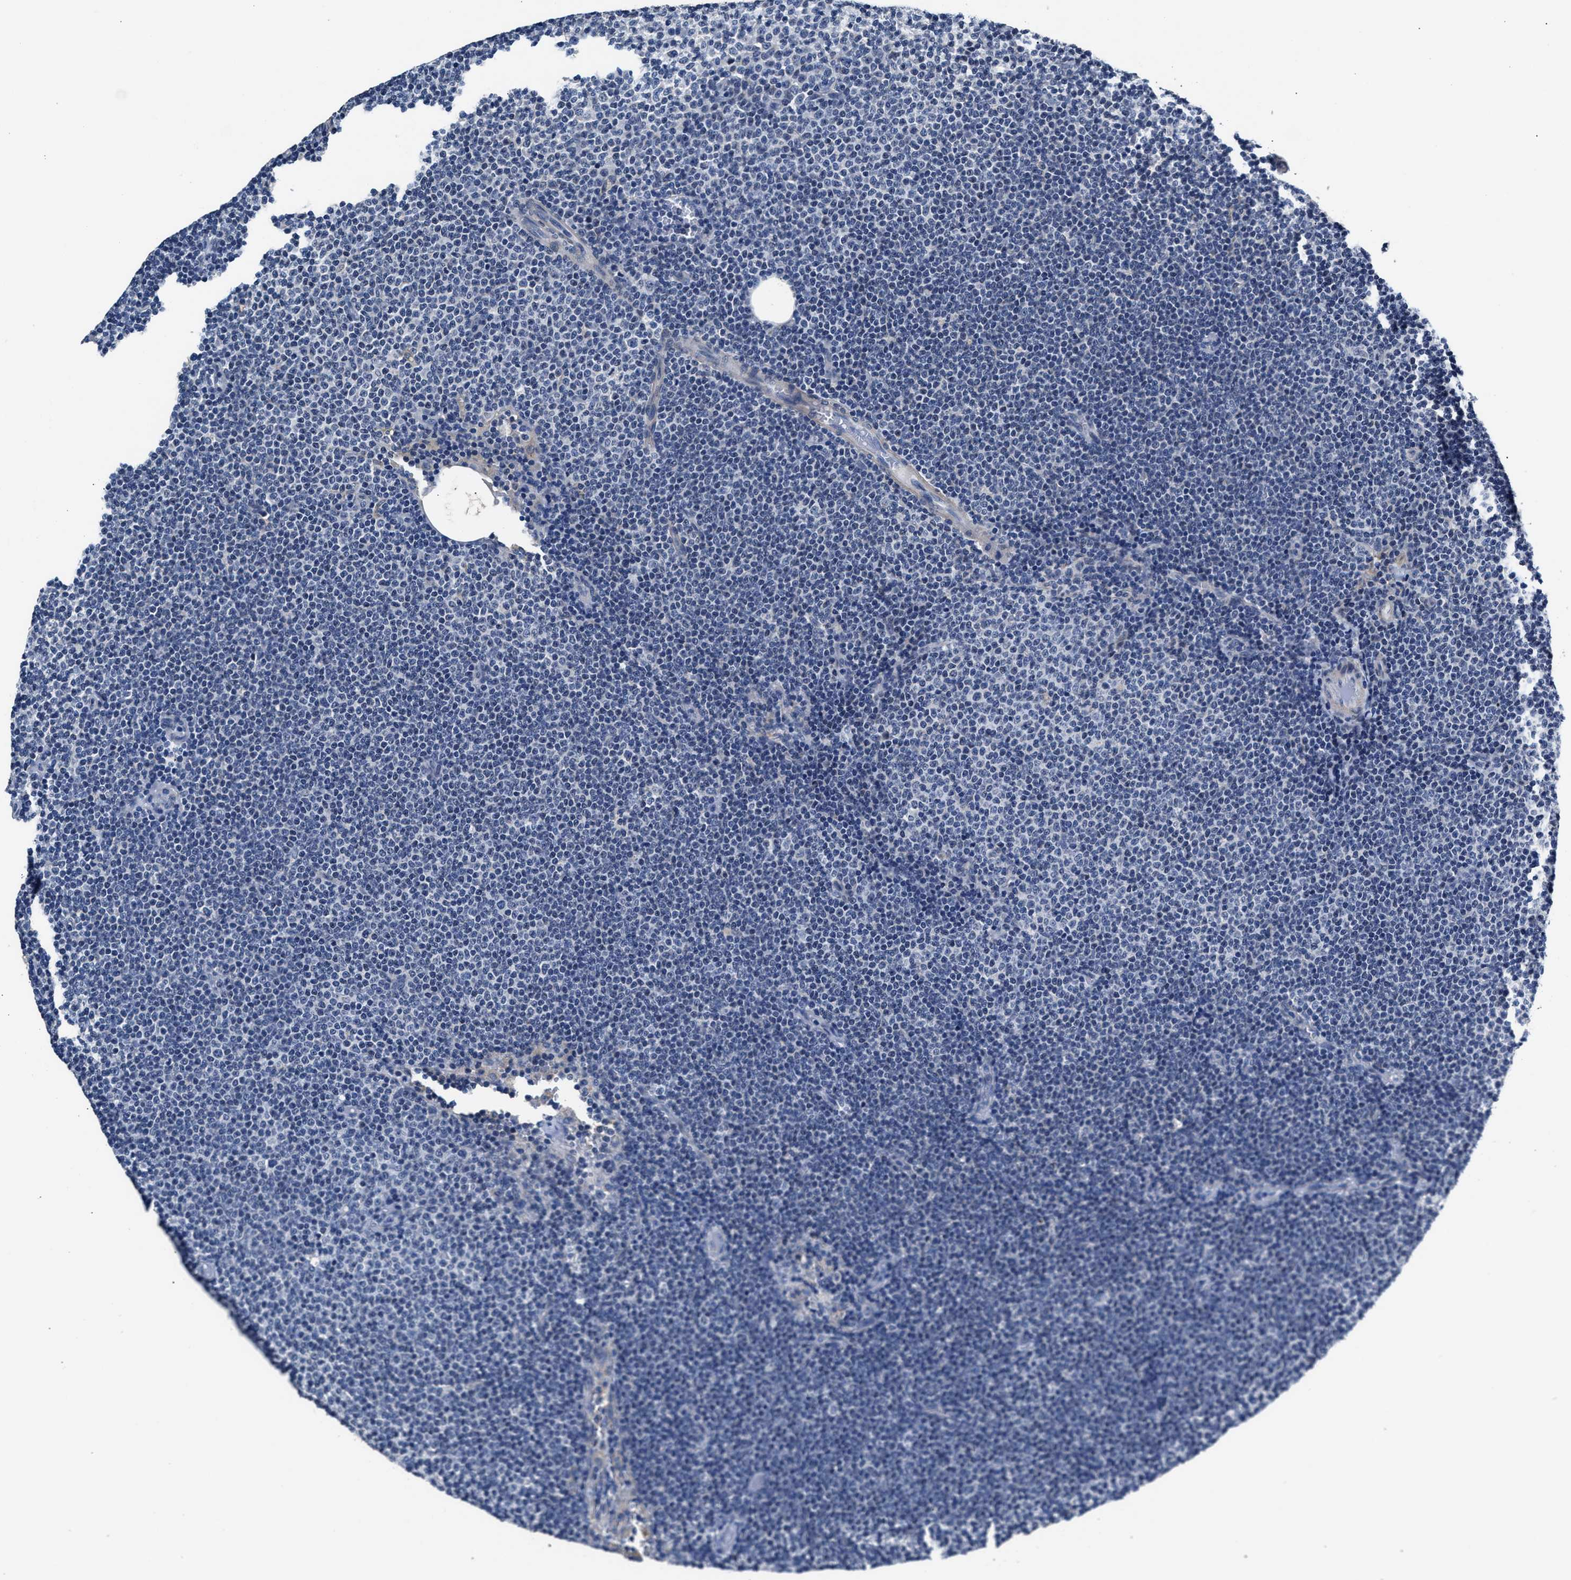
{"staining": {"intensity": "negative", "quantity": "none", "location": "none"}, "tissue": "lymphoma", "cell_type": "Tumor cells", "image_type": "cancer", "snomed": [{"axis": "morphology", "description": "Malignant lymphoma, non-Hodgkin's type, Low grade"}, {"axis": "topography", "description": "Lymph node"}], "caption": "A high-resolution micrograph shows IHC staining of lymphoma, which shows no significant expression in tumor cells.", "gene": "MYH3", "patient": {"sex": "female", "age": 53}}